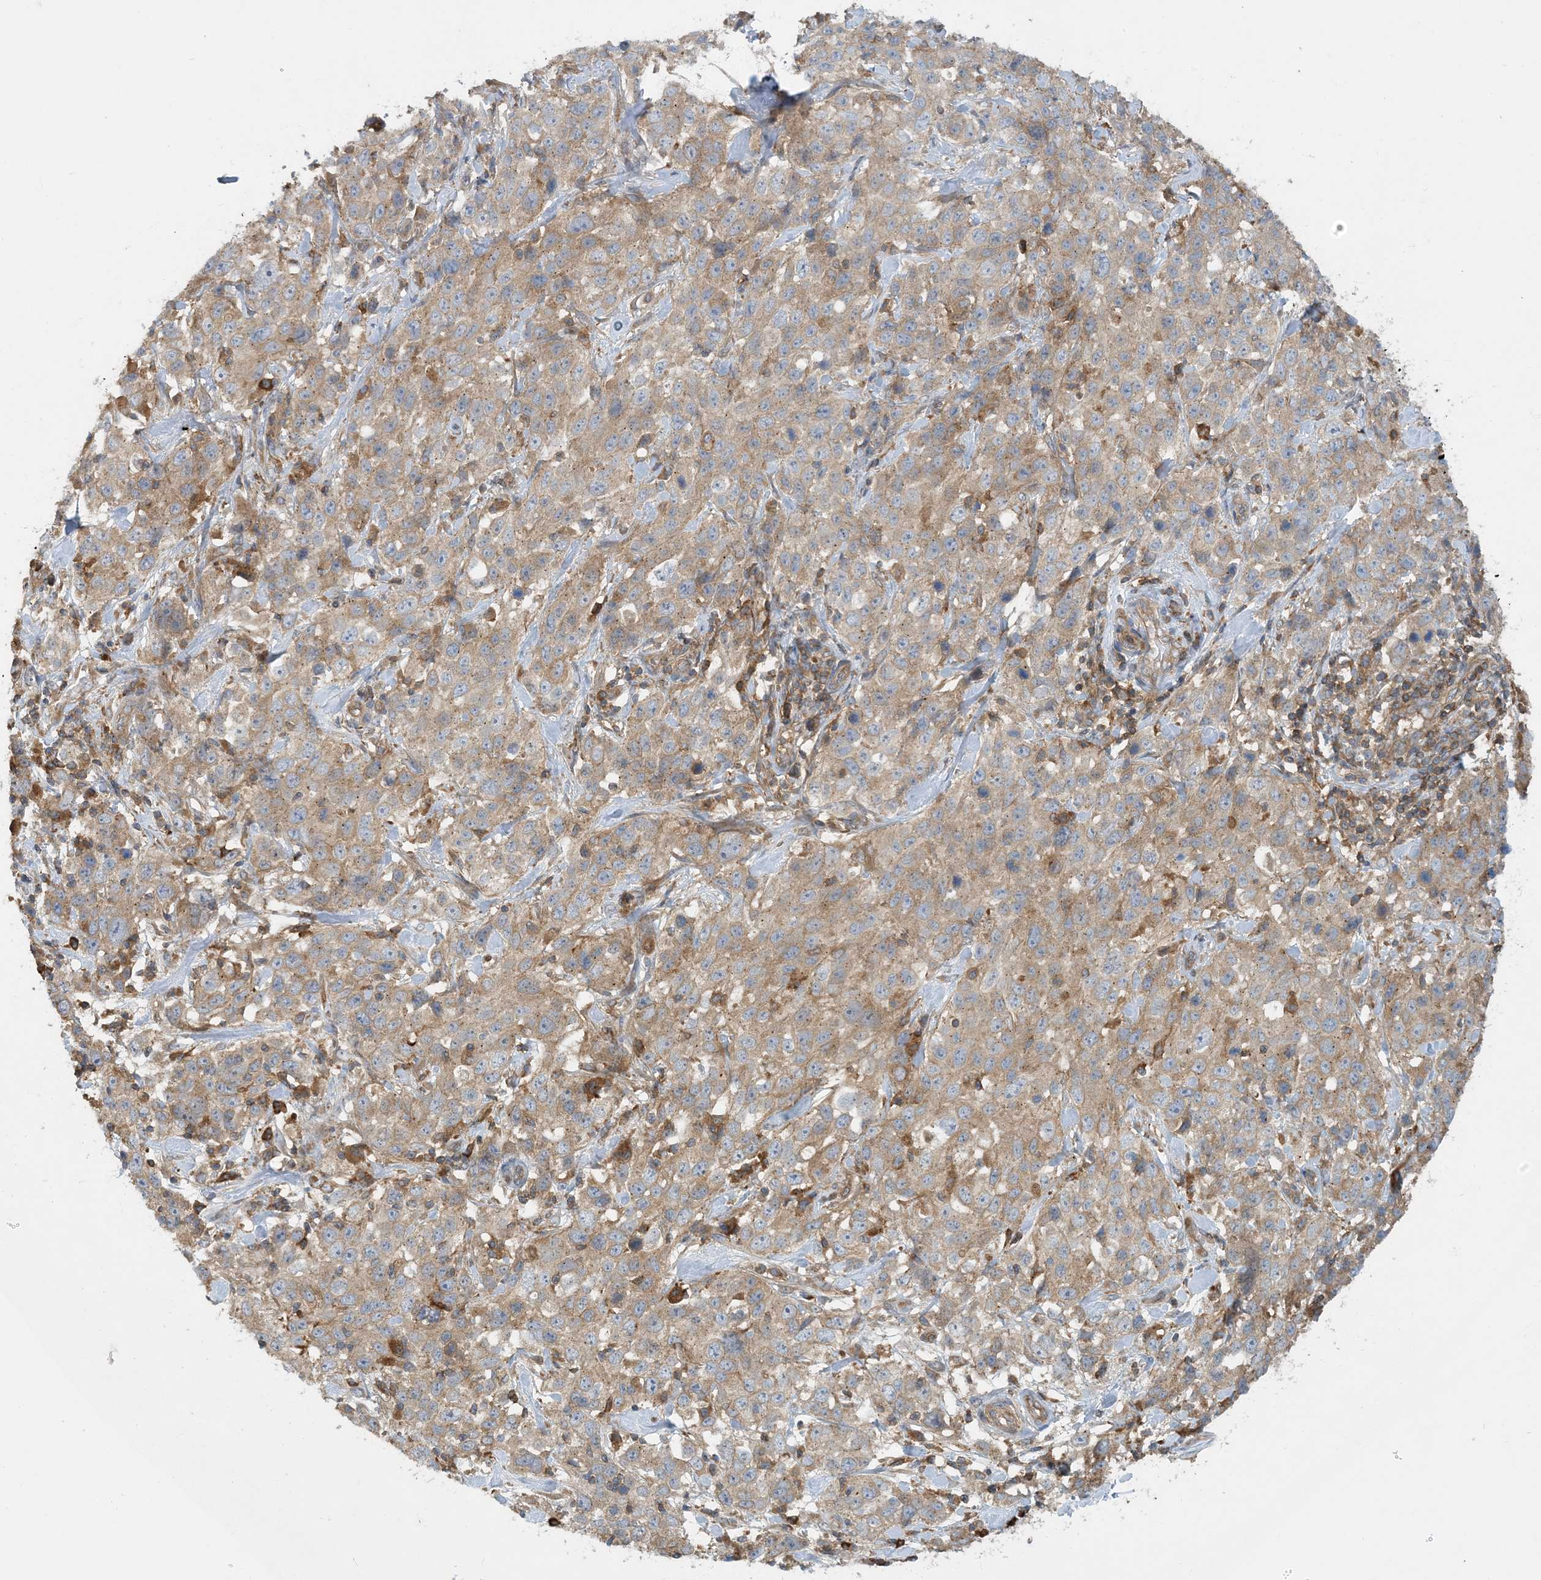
{"staining": {"intensity": "moderate", "quantity": ">75%", "location": "cytoplasmic/membranous"}, "tissue": "stomach cancer", "cell_type": "Tumor cells", "image_type": "cancer", "snomed": [{"axis": "morphology", "description": "Normal tissue, NOS"}, {"axis": "morphology", "description": "Adenocarcinoma, NOS"}, {"axis": "topography", "description": "Lymph node"}, {"axis": "topography", "description": "Stomach"}], "caption": "Immunohistochemistry staining of stomach cancer, which demonstrates medium levels of moderate cytoplasmic/membranous staining in approximately >75% of tumor cells indicating moderate cytoplasmic/membranous protein positivity. The staining was performed using DAB (3,3'-diaminobenzidine) (brown) for protein detection and nuclei were counterstained in hematoxylin (blue).", "gene": "SFMBT2", "patient": {"sex": "male", "age": 48}}